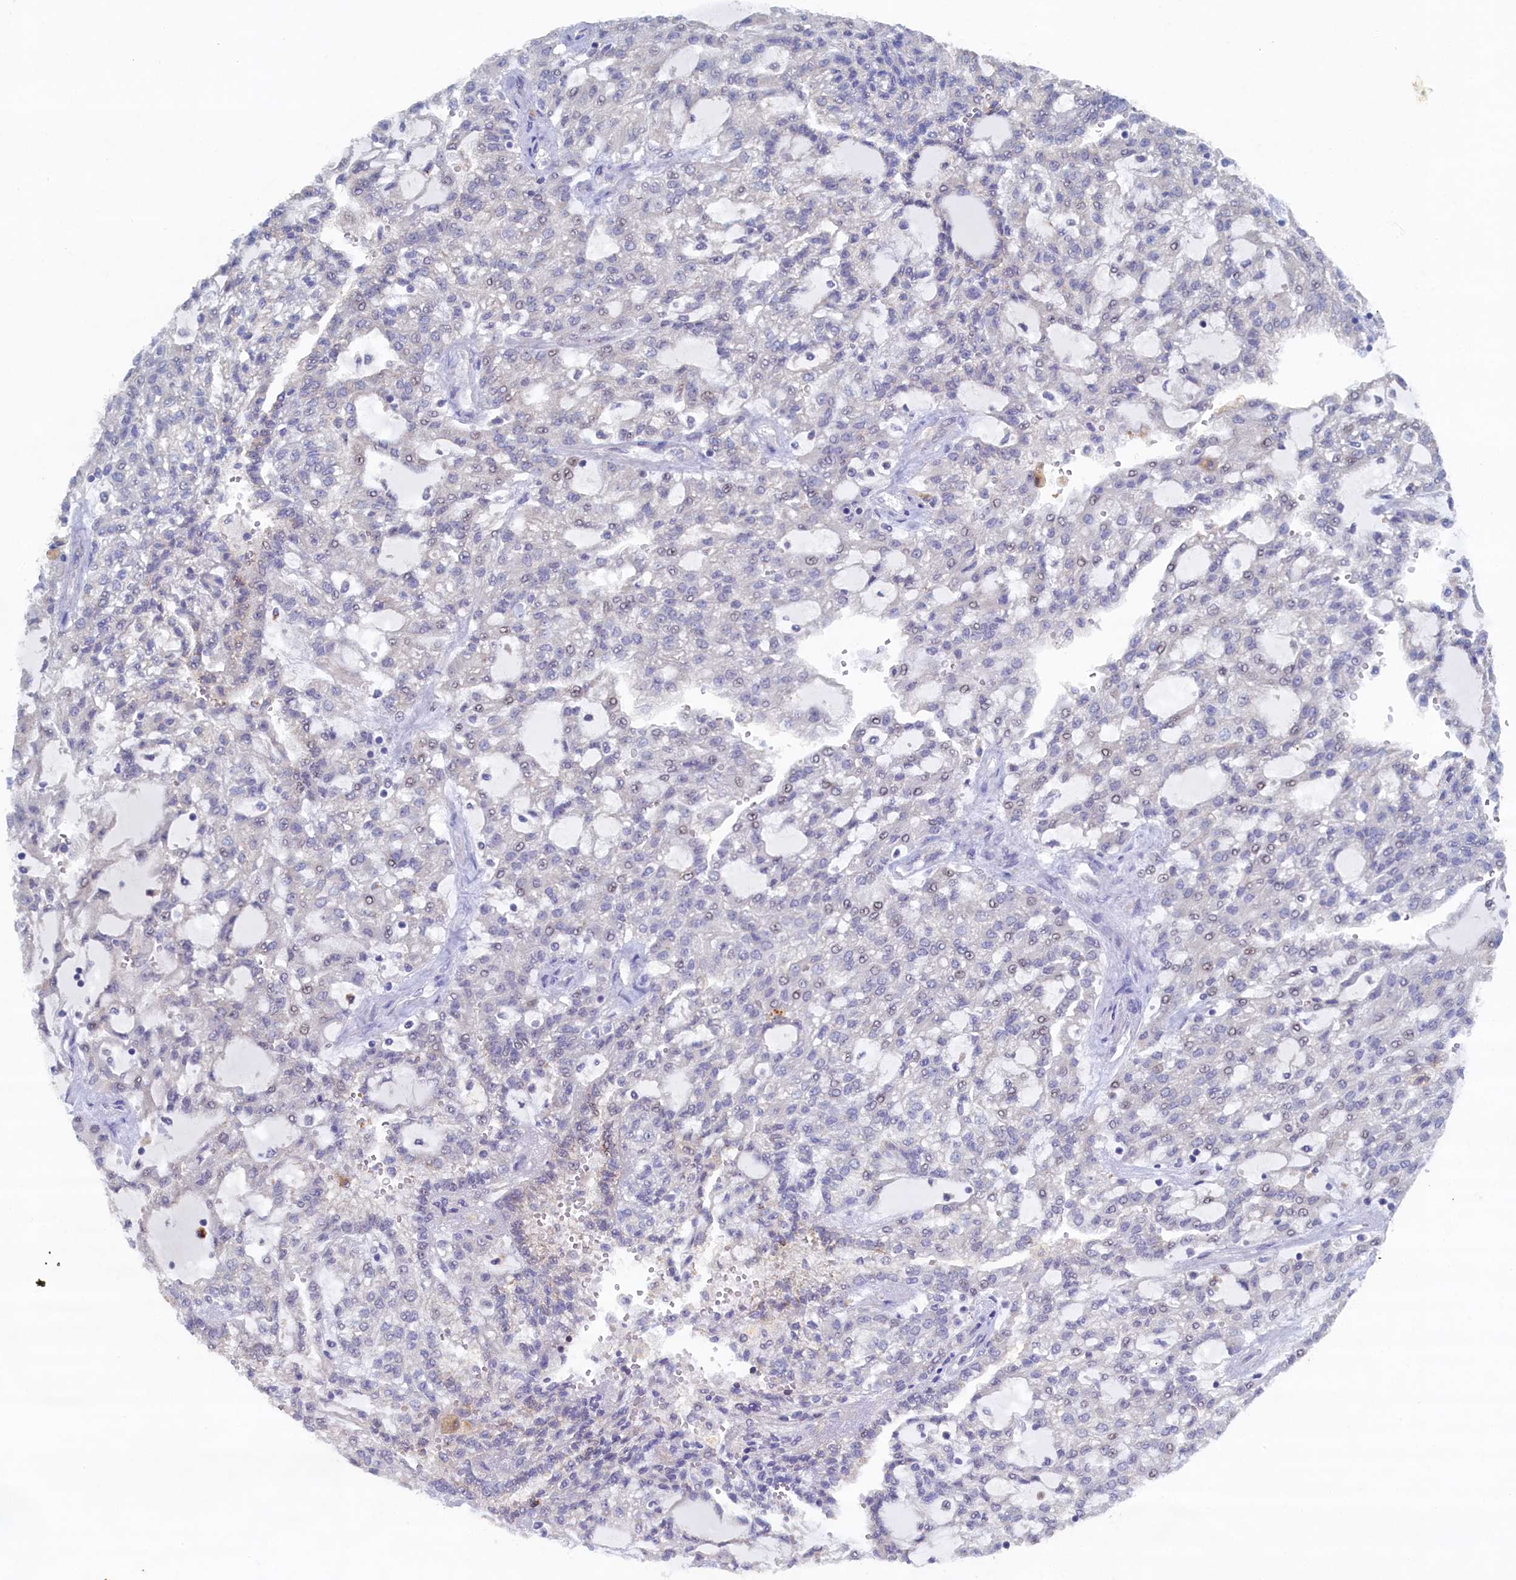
{"staining": {"intensity": "weak", "quantity": "<25%", "location": "nuclear"}, "tissue": "renal cancer", "cell_type": "Tumor cells", "image_type": "cancer", "snomed": [{"axis": "morphology", "description": "Adenocarcinoma, NOS"}, {"axis": "topography", "description": "Kidney"}], "caption": "DAB immunohistochemical staining of adenocarcinoma (renal) displays no significant positivity in tumor cells.", "gene": "CBLIF", "patient": {"sex": "male", "age": 63}}